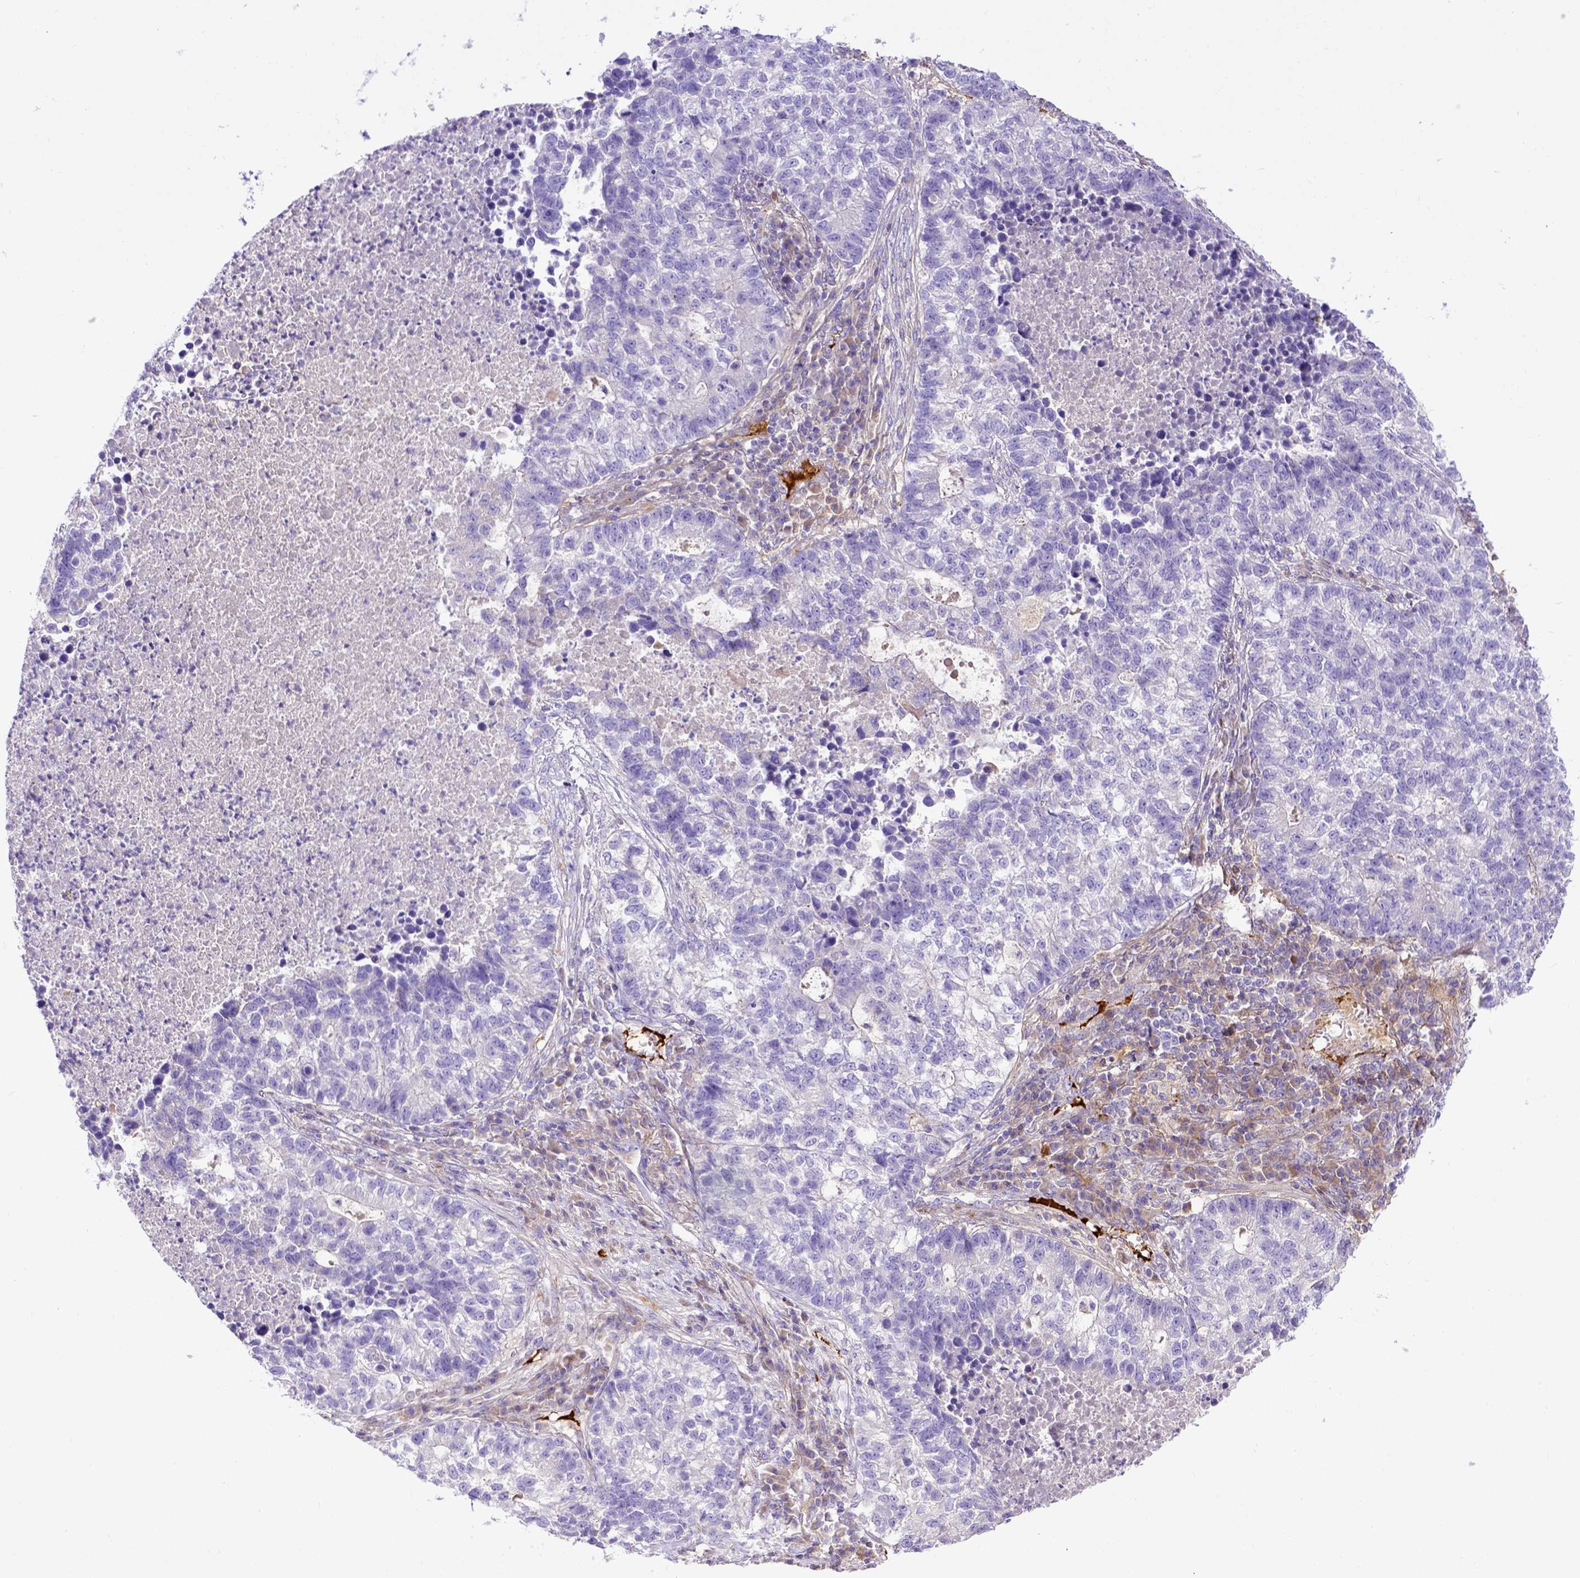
{"staining": {"intensity": "negative", "quantity": "none", "location": "none"}, "tissue": "lung cancer", "cell_type": "Tumor cells", "image_type": "cancer", "snomed": [{"axis": "morphology", "description": "Adenocarcinoma, NOS"}, {"axis": "topography", "description": "Lung"}], "caption": "Tumor cells show no significant protein expression in lung cancer.", "gene": "CFAP300", "patient": {"sex": "male", "age": 57}}